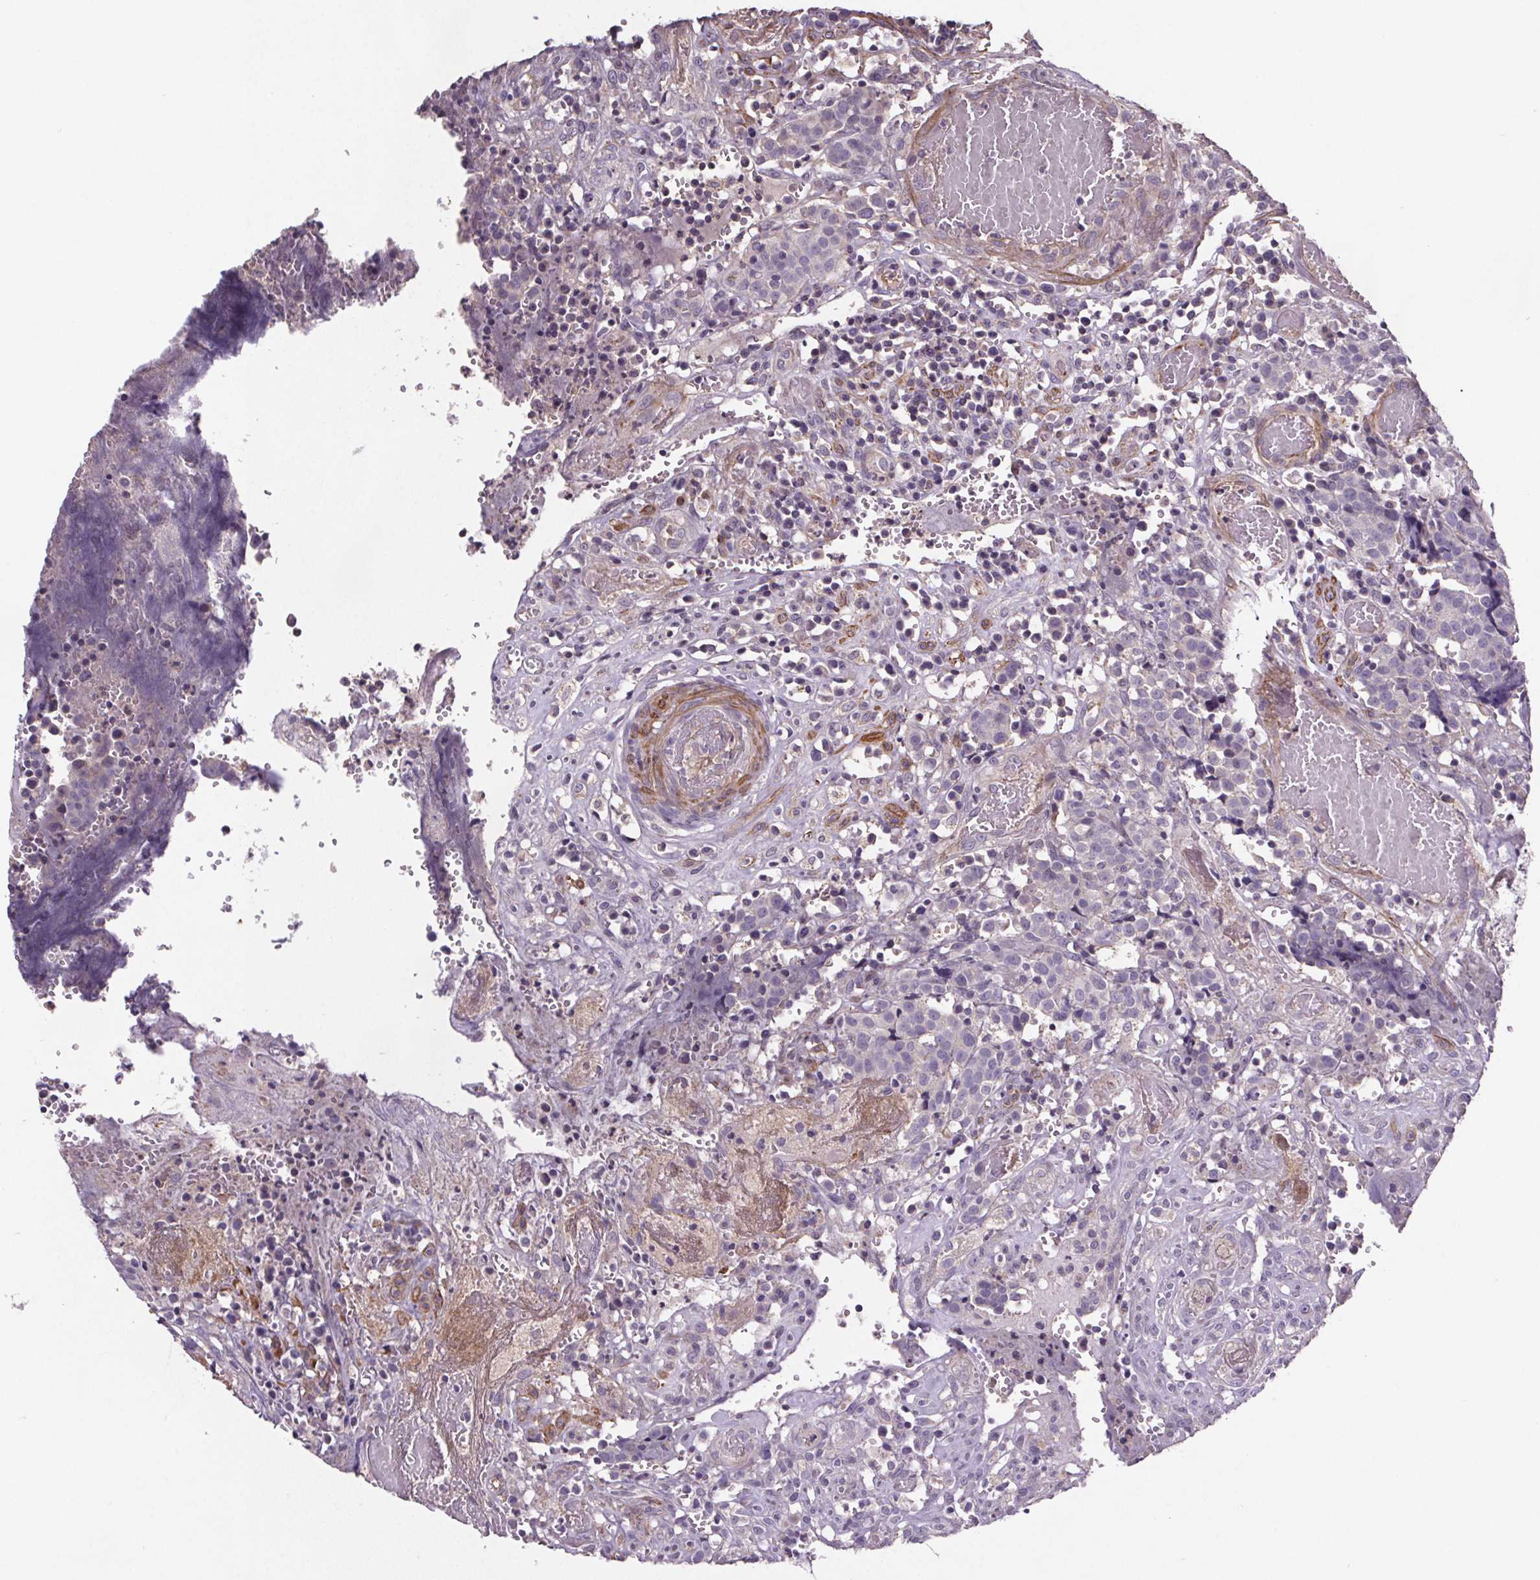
{"staining": {"intensity": "negative", "quantity": "none", "location": "none"}, "tissue": "prostate cancer", "cell_type": "Tumor cells", "image_type": "cancer", "snomed": [{"axis": "morphology", "description": "Adenocarcinoma, High grade"}, {"axis": "topography", "description": "Prostate and seminal vesicle, NOS"}], "caption": "The micrograph demonstrates no significant positivity in tumor cells of prostate cancer. (Brightfield microscopy of DAB IHC at high magnification).", "gene": "CLN3", "patient": {"sex": "male", "age": 60}}